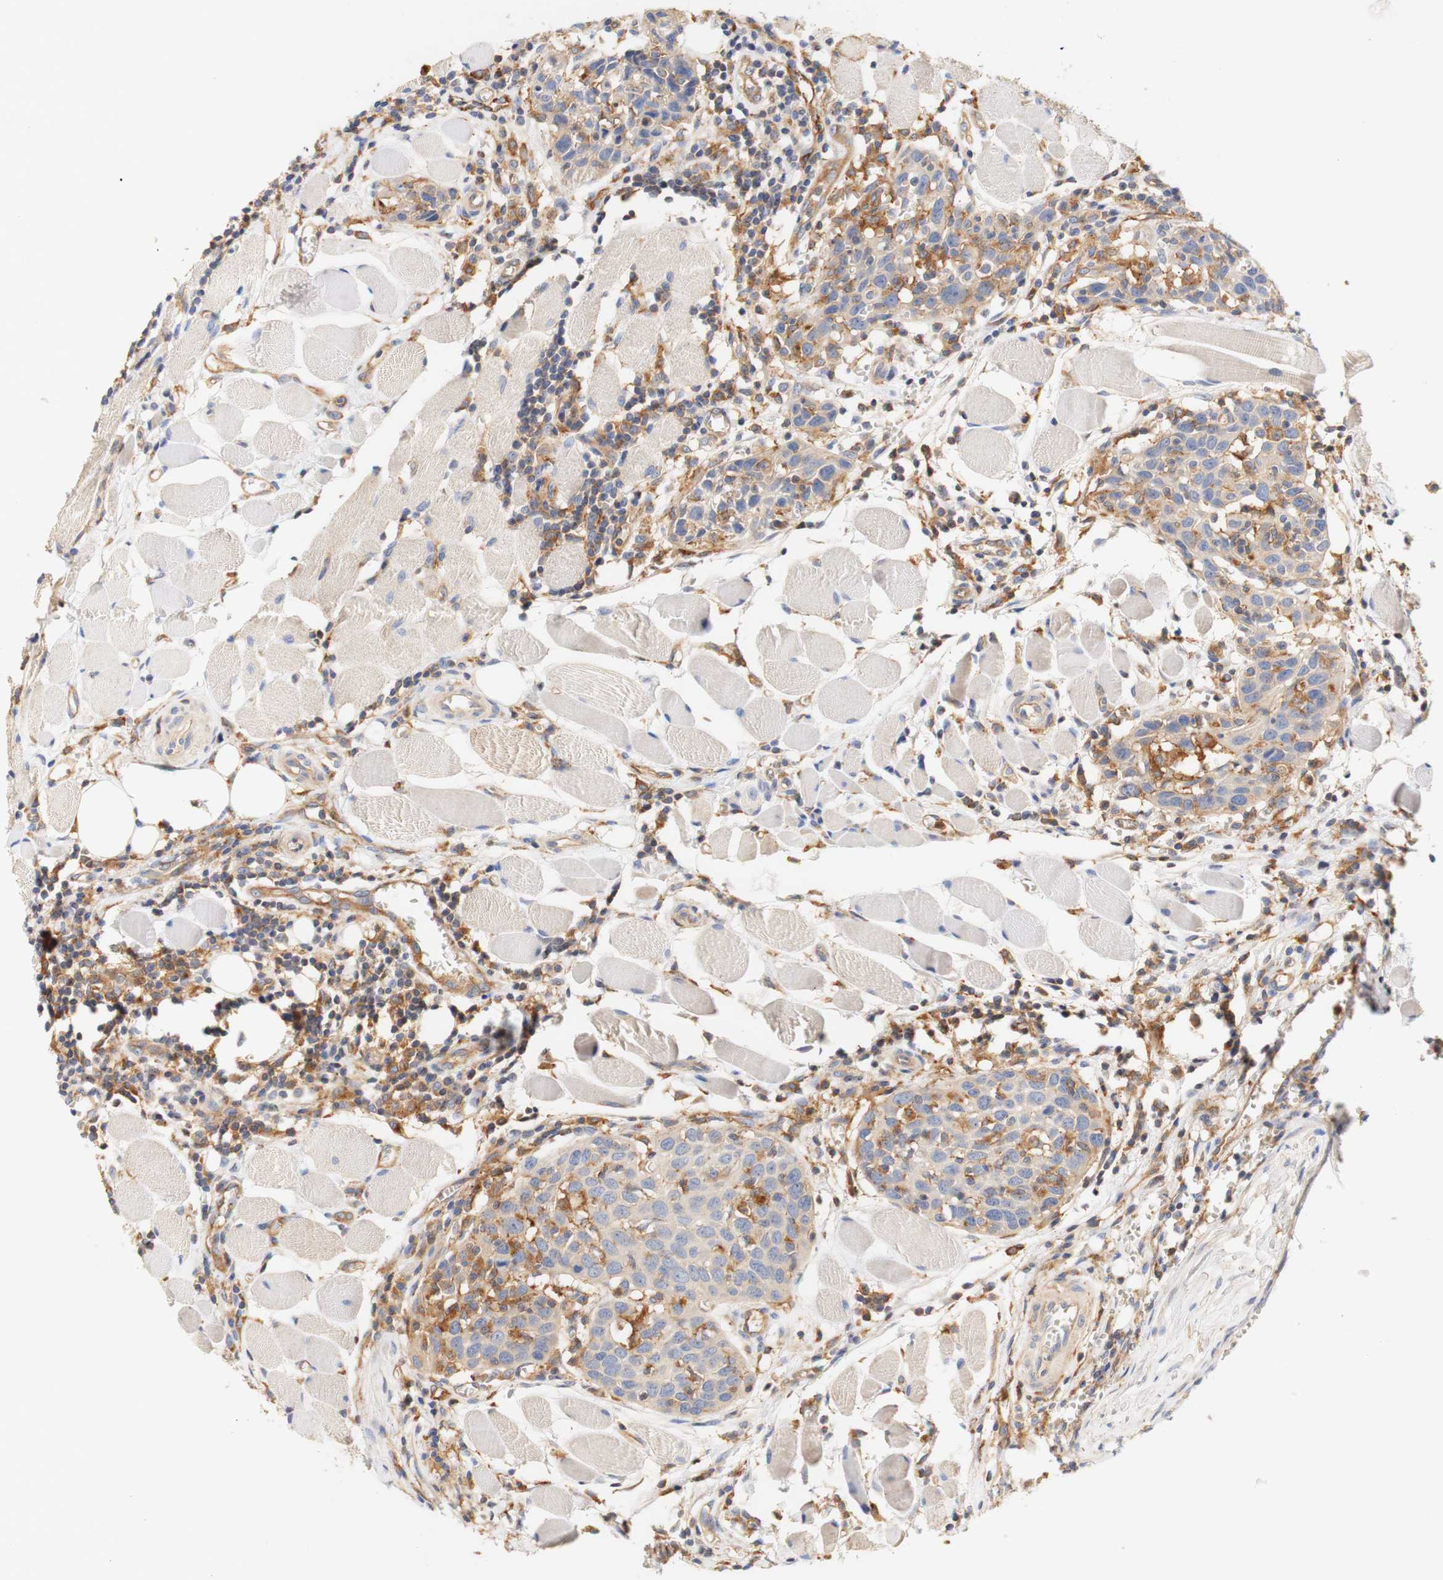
{"staining": {"intensity": "weak", "quantity": "25%-75%", "location": "cytoplasmic/membranous"}, "tissue": "head and neck cancer", "cell_type": "Tumor cells", "image_type": "cancer", "snomed": [{"axis": "morphology", "description": "Squamous cell carcinoma, NOS"}, {"axis": "topography", "description": "Oral tissue"}, {"axis": "topography", "description": "Head-Neck"}], "caption": "Immunohistochemistry (DAB) staining of head and neck cancer reveals weak cytoplasmic/membranous protein positivity in approximately 25%-75% of tumor cells.", "gene": "PCDH7", "patient": {"sex": "female", "age": 50}}